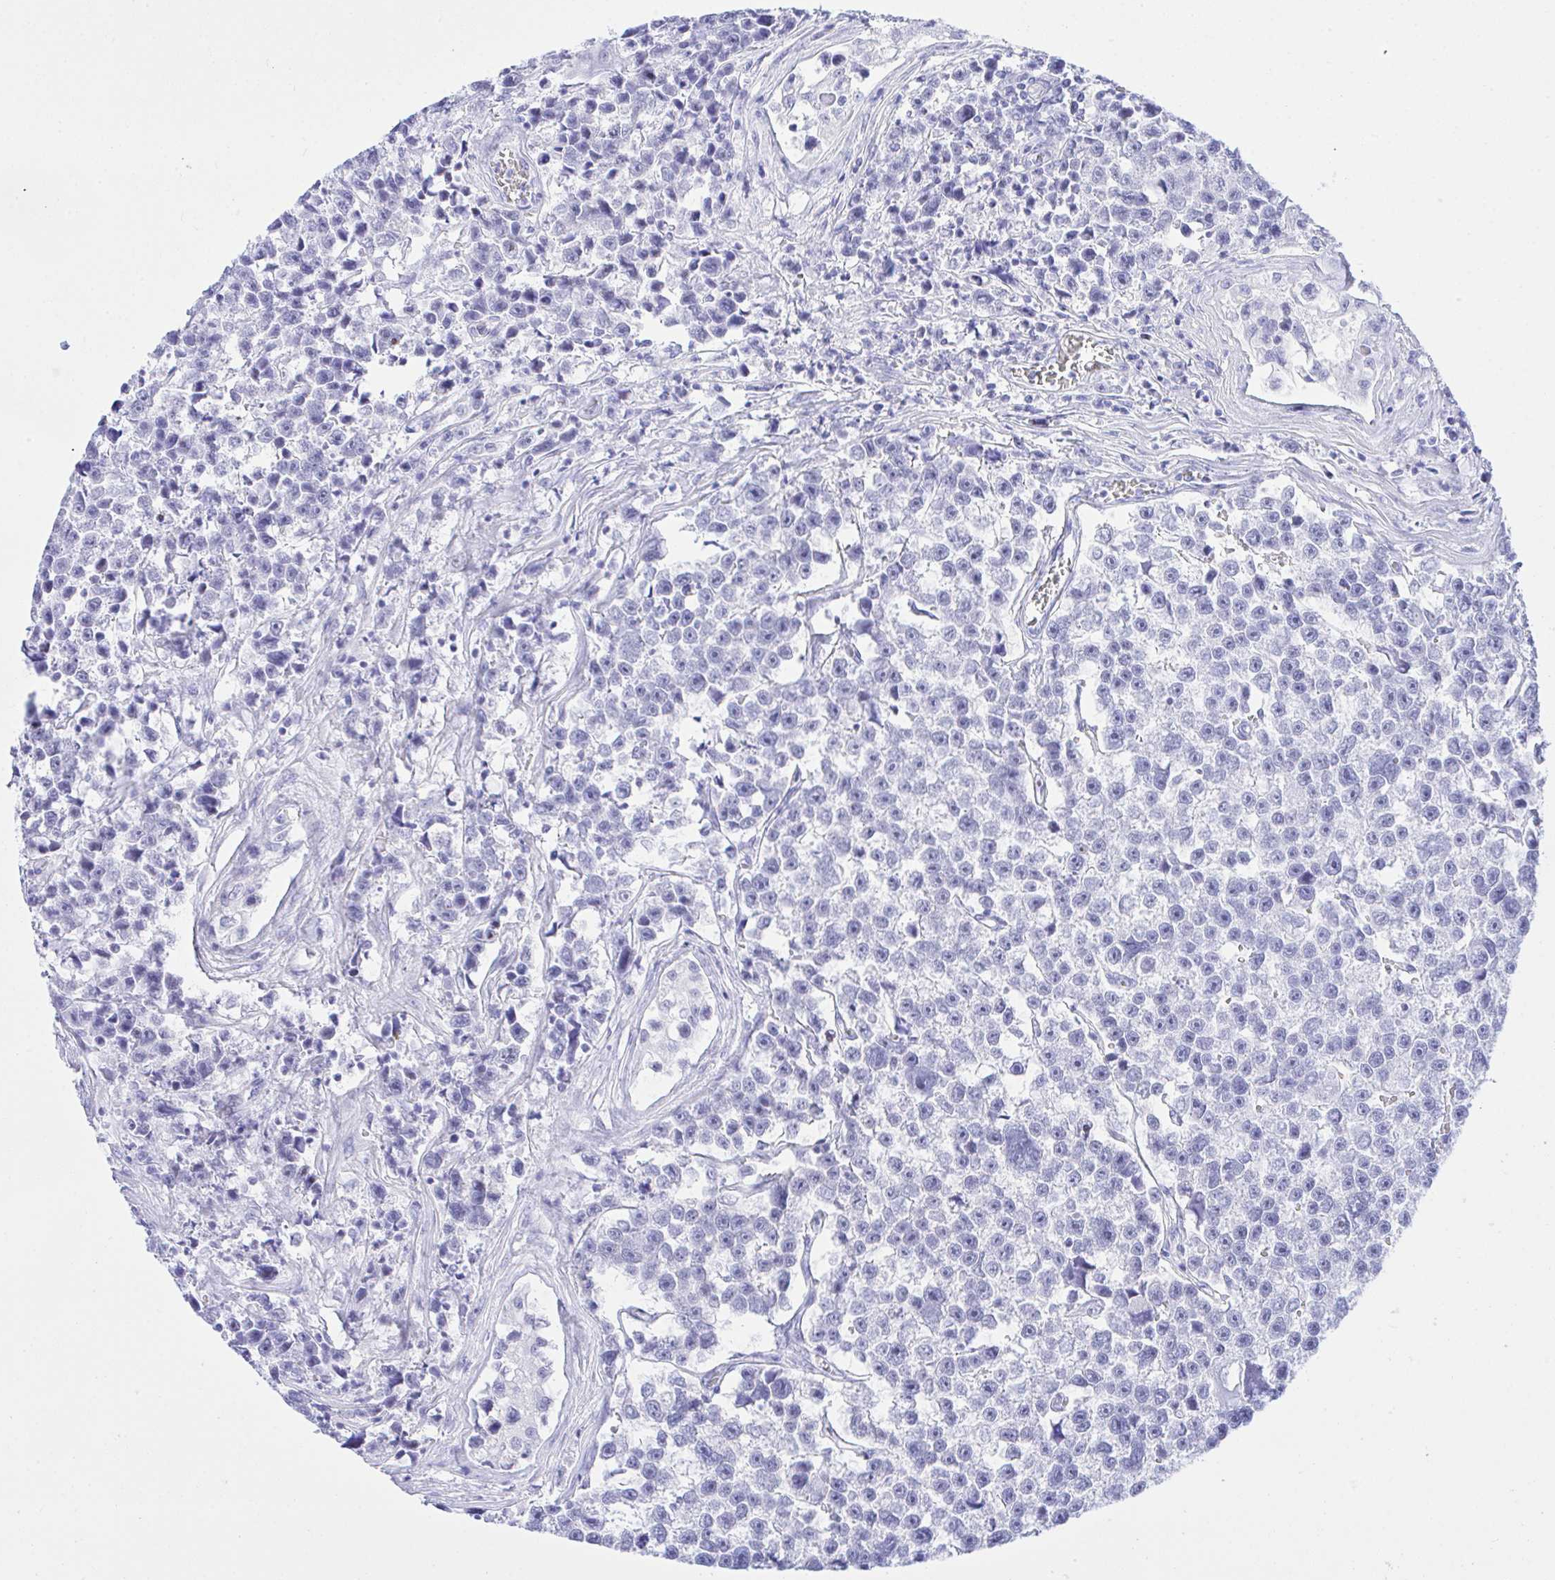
{"staining": {"intensity": "negative", "quantity": "none", "location": "none"}, "tissue": "testis cancer", "cell_type": "Tumor cells", "image_type": "cancer", "snomed": [{"axis": "morphology", "description": "Seminoma, NOS"}, {"axis": "topography", "description": "Testis"}], "caption": "Tumor cells are negative for protein expression in human testis cancer. (Brightfield microscopy of DAB (3,3'-diaminobenzidine) IHC at high magnification).", "gene": "SELENOV", "patient": {"sex": "male", "age": 26}}